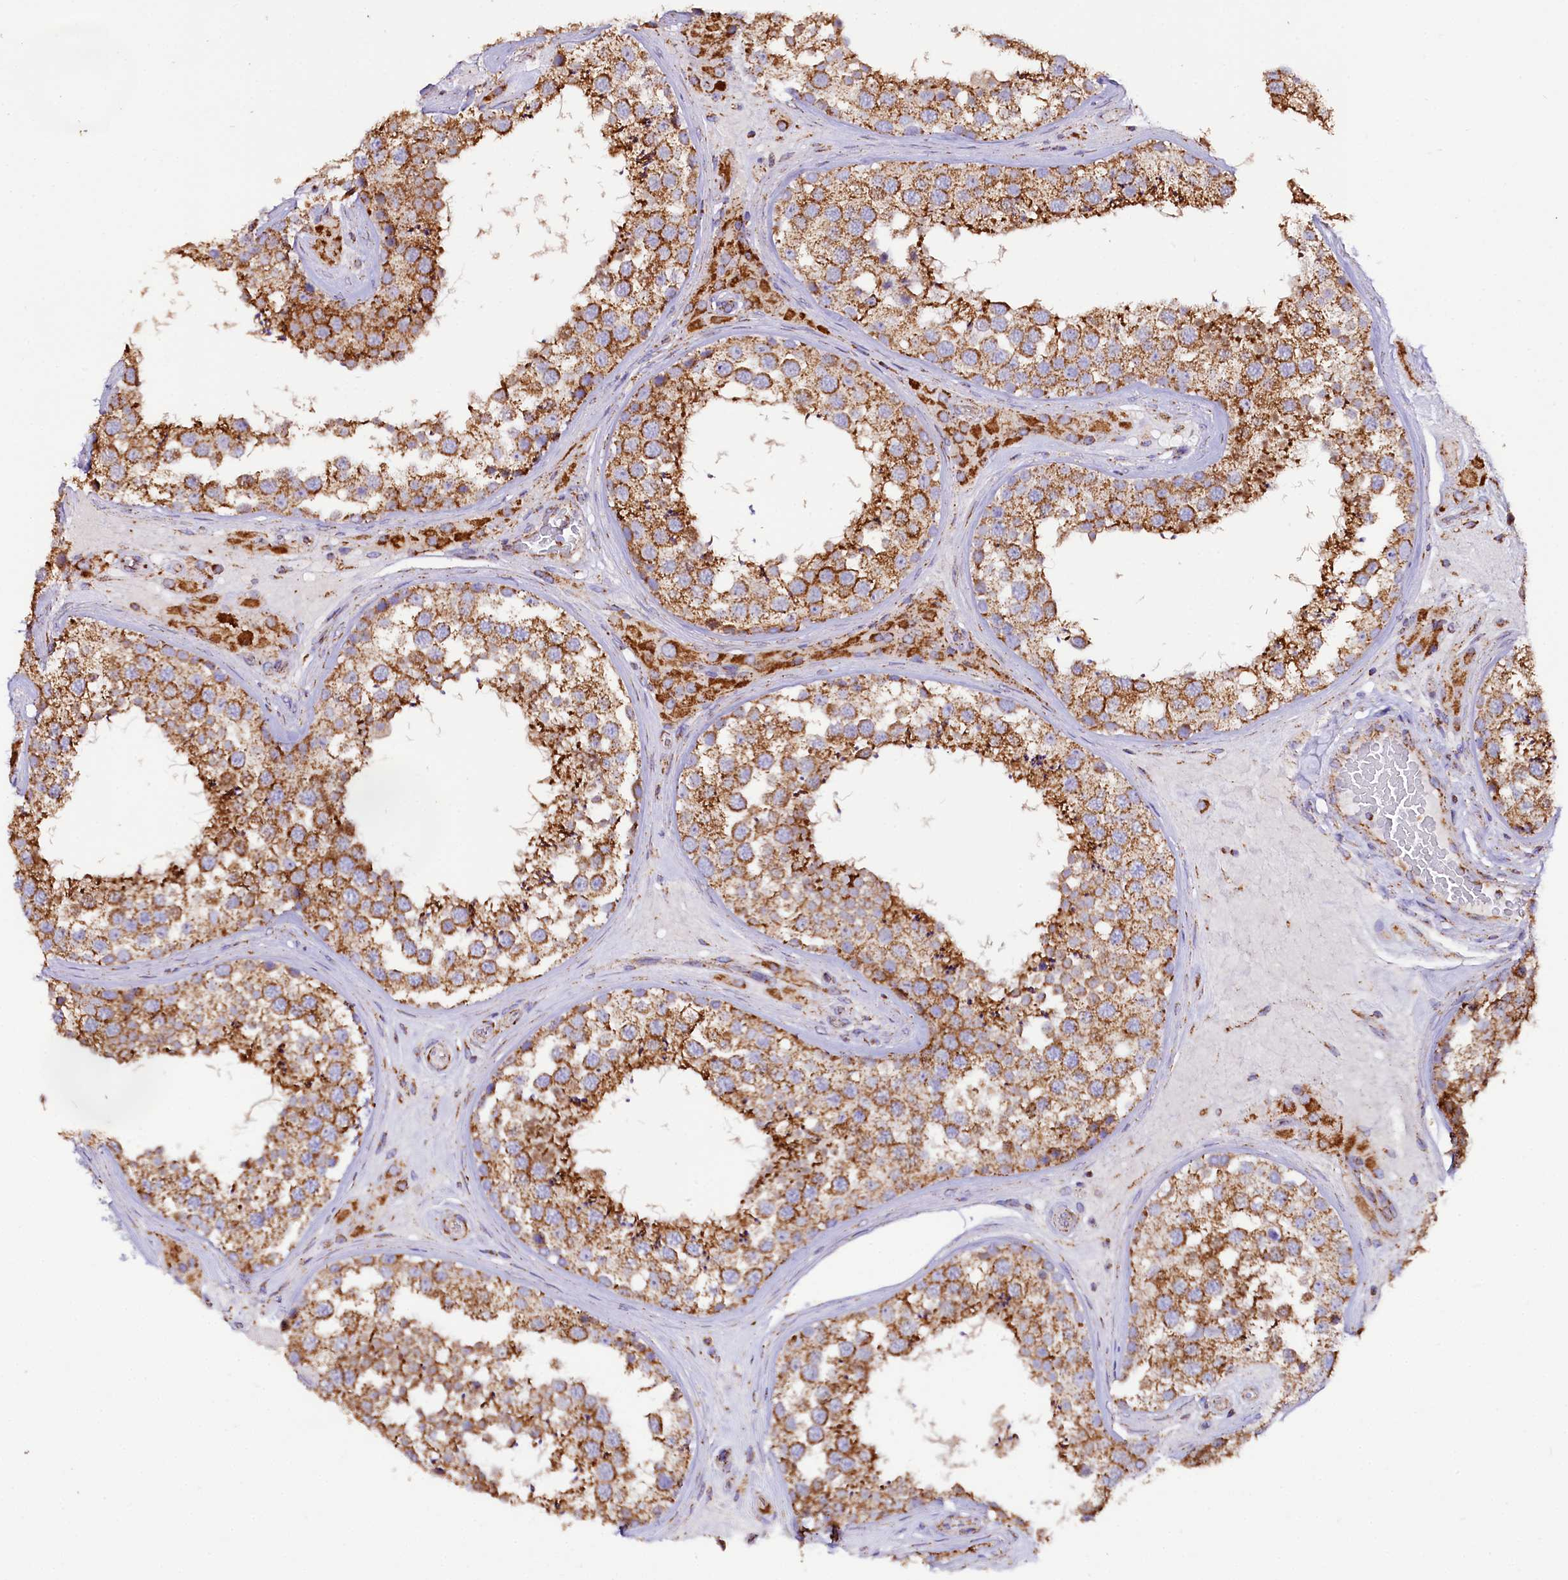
{"staining": {"intensity": "strong", "quantity": ">75%", "location": "cytoplasmic/membranous"}, "tissue": "testis", "cell_type": "Cells in seminiferous ducts", "image_type": "normal", "snomed": [{"axis": "morphology", "description": "Normal tissue, NOS"}, {"axis": "topography", "description": "Testis"}], "caption": "Immunohistochemistry (IHC) (DAB (3,3'-diaminobenzidine)) staining of normal testis exhibits strong cytoplasmic/membranous protein positivity in approximately >75% of cells in seminiferous ducts. (DAB (3,3'-diaminobenzidine) = brown stain, brightfield microscopy at high magnification).", "gene": "APLP2", "patient": {"sex": "male", "age": 46}}